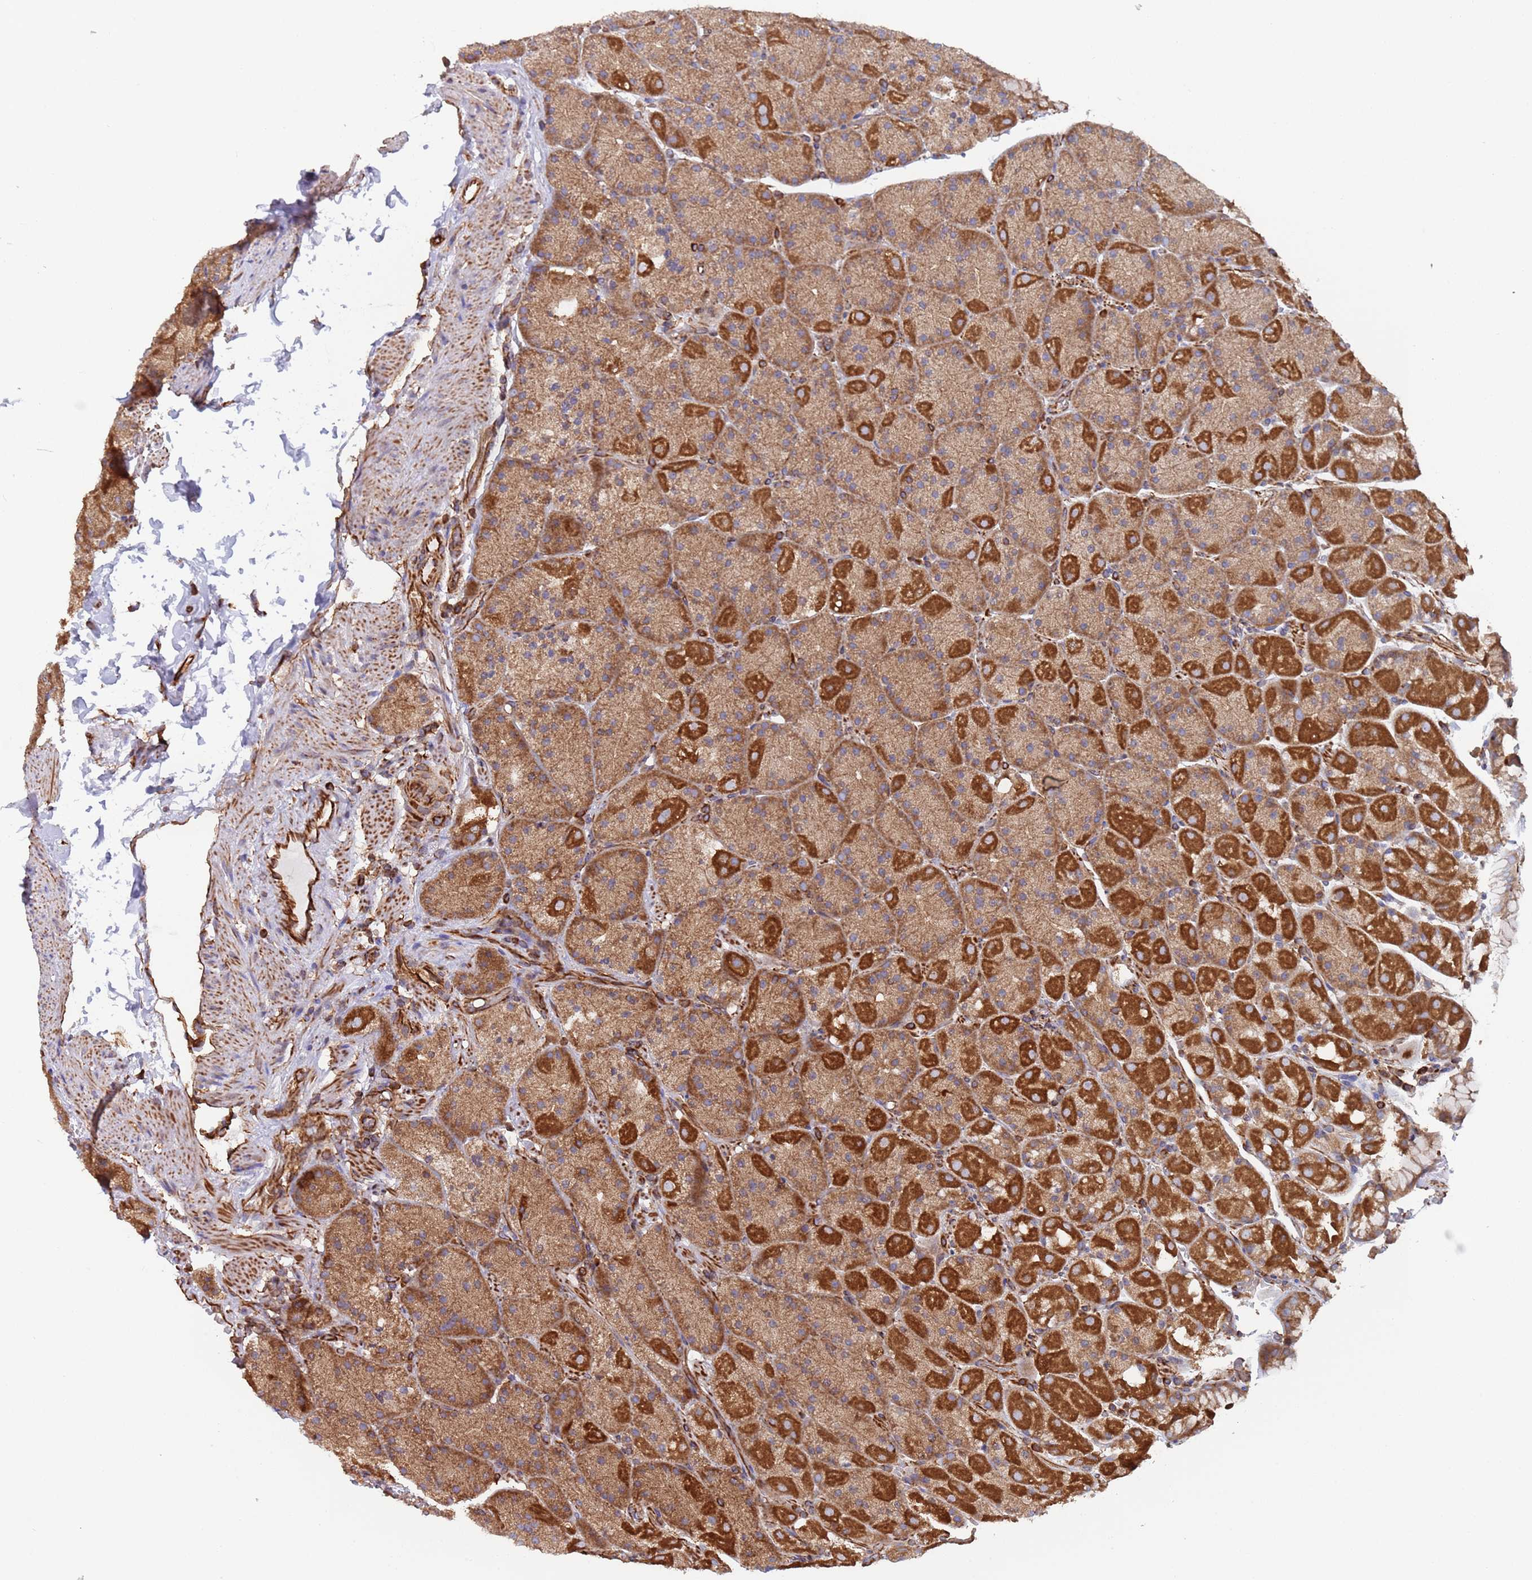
{"staining": {"intensity": "strong", "quantity": "25%-75%", "location": "cytoplasmic/membranous"}, "tissue": "stomach", "cell_type": "Glandular cells", "image_type": "normal", "snomed": [{"axis": "morphology", "description": "Normal tissue, NOS"}, {"axis": "topography", "description": "Stomach, upper"}, {"axis": "topography", "description": "Stomach, lower"}], "caption": "An immunohistochemistry image of benign tissue is shown. Protein staining in brown shows strong cytoplasmic/membranous positivity in stomach within glandular cells.", "gene": "NUDT12", "patient": {"sex": "male", "age": 67}}